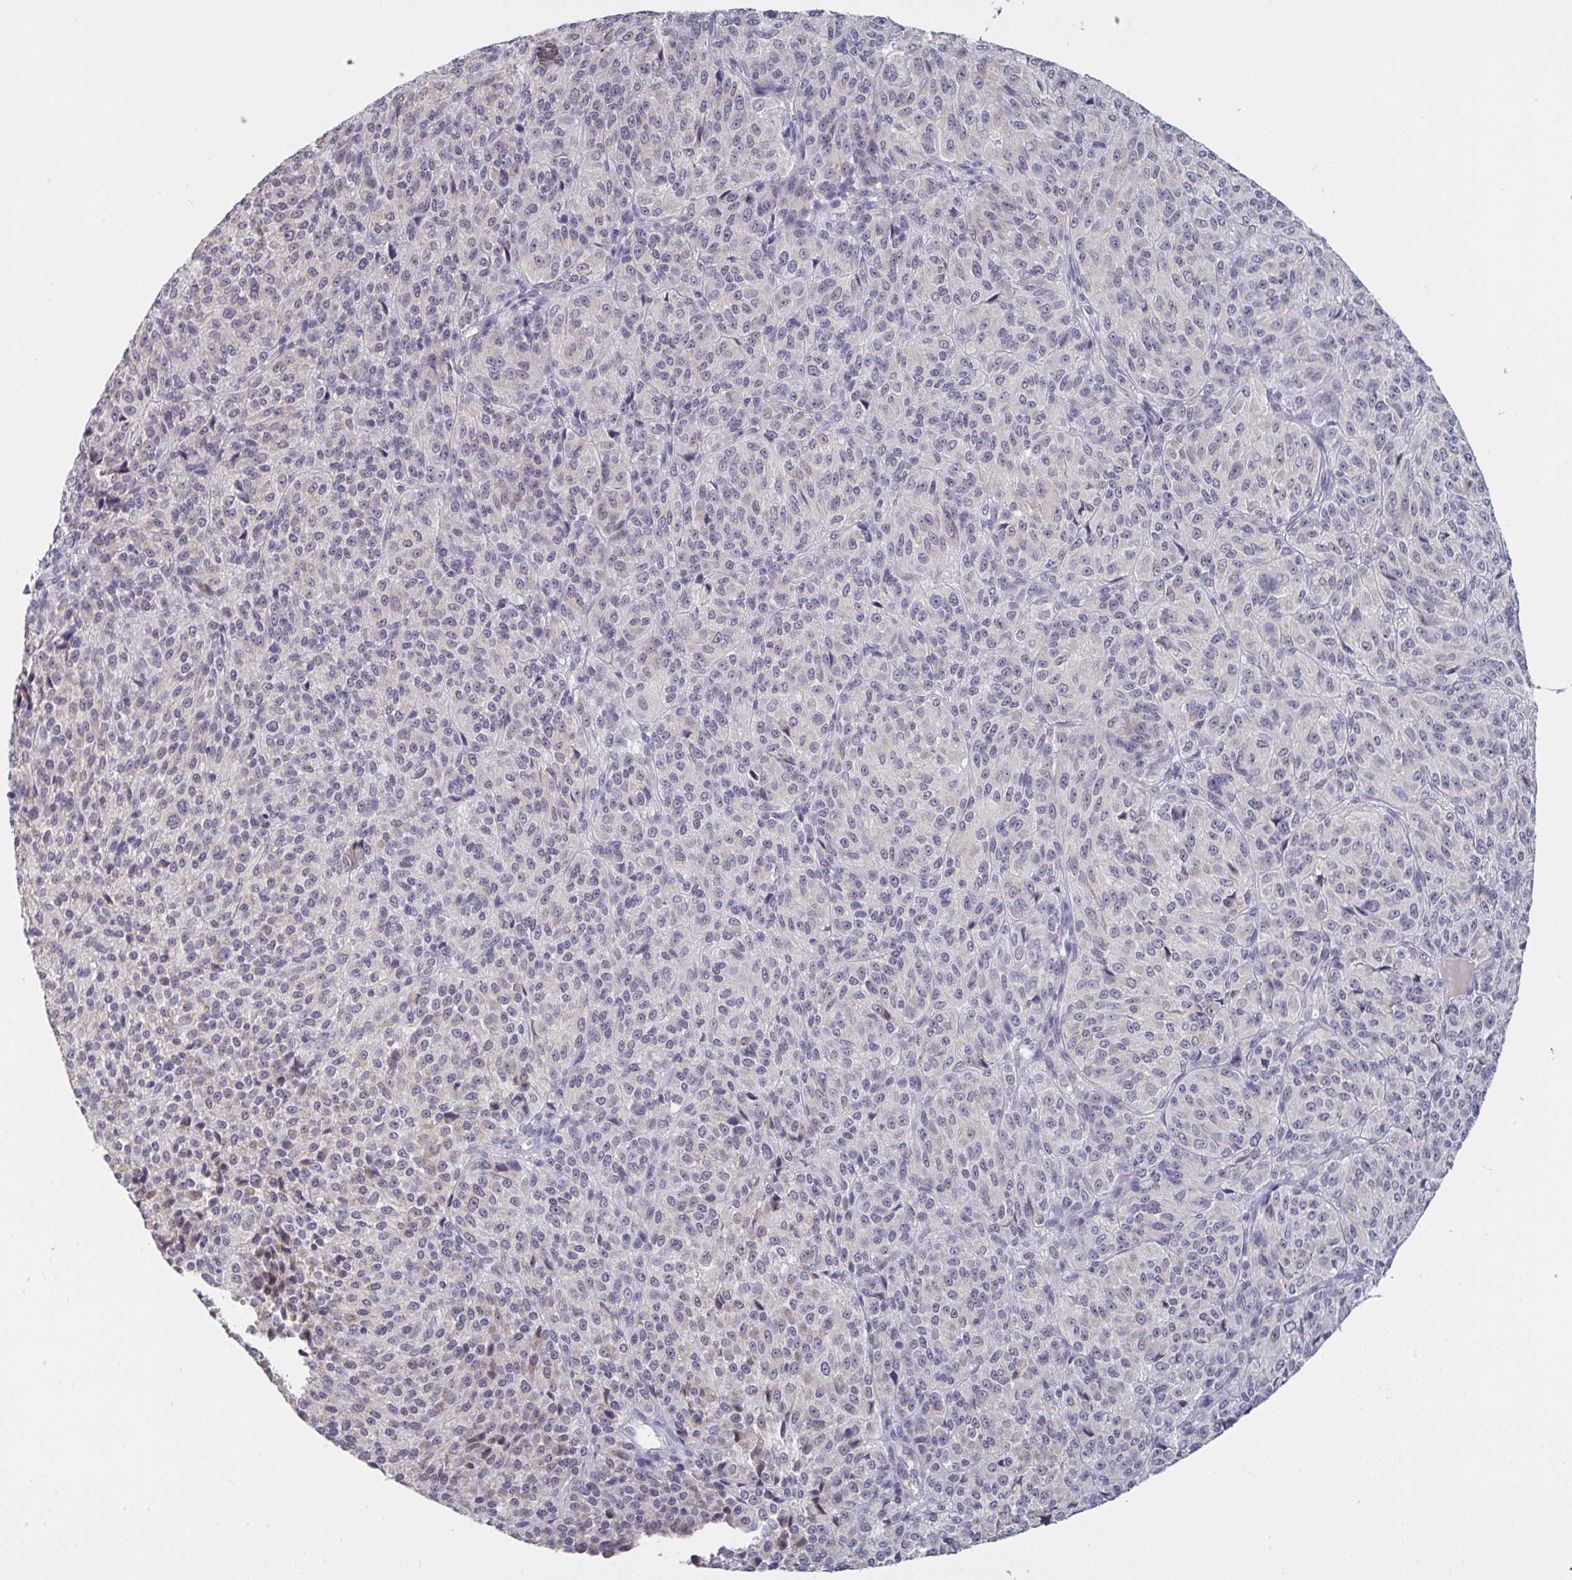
{"staining": {"intensity": "weak", "quantity": "<25%", "location": "cytoplasmic/membranous"}, "tissue": "melanoma", "cell_type": "Tumor cells", "image_type": "cancer", "snomed": [{"axis": "morphology", "description": "Malignant melanoma, Metastatic site"}, {"axis": "topography", "description": "Brain"}], "caption": "Tumor cells show no significant expression in malignant melanoma (metastatic site).", "gene": "ZNF784", "patient": {"sex": "female", "age": 56}}